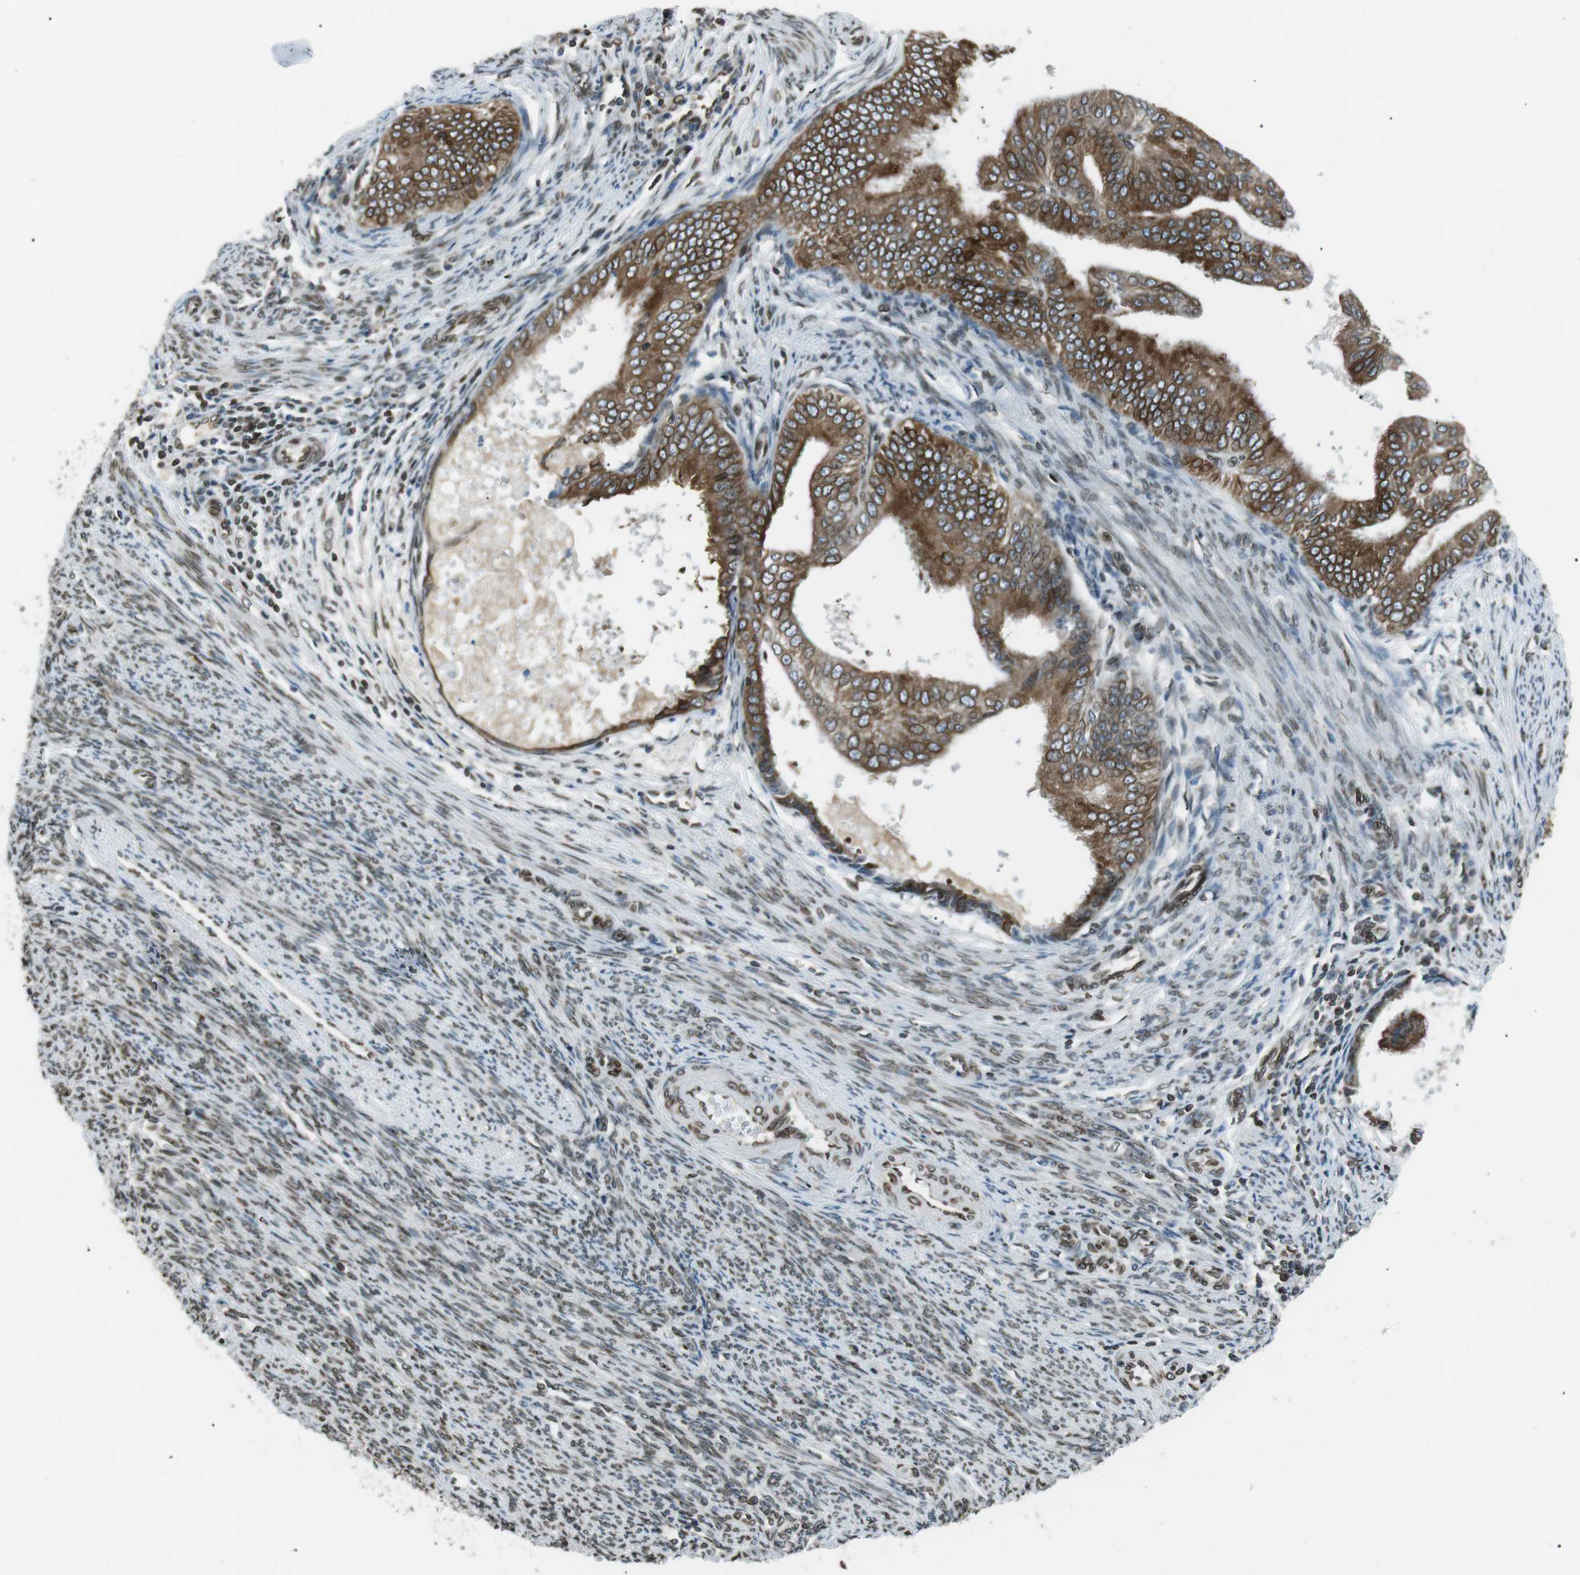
{"staining": {"intensity": "moderate", "quantity": ">75%", "location": "cytoplasmic/membranous,nuclear"}, "tissue": "endometrial cancer", "cell_type": "Tumor cells", "image_type": "cancer", "snomed": [{"axis": "morphology", "description": "Adenocarcinoma, NOS"}, {"axis": "topography", "description": "Endometrium"}], "caption": "There is medium levels of moderate cytoplasmic/membranous and nuclear positivity in tumor cells of endometrial cancer (adenocarcinoma), as demonstrated by immunohistochemical staining (brown color).", "gene": "TMX4", "patient": {"sex": "female", "age": 58}}